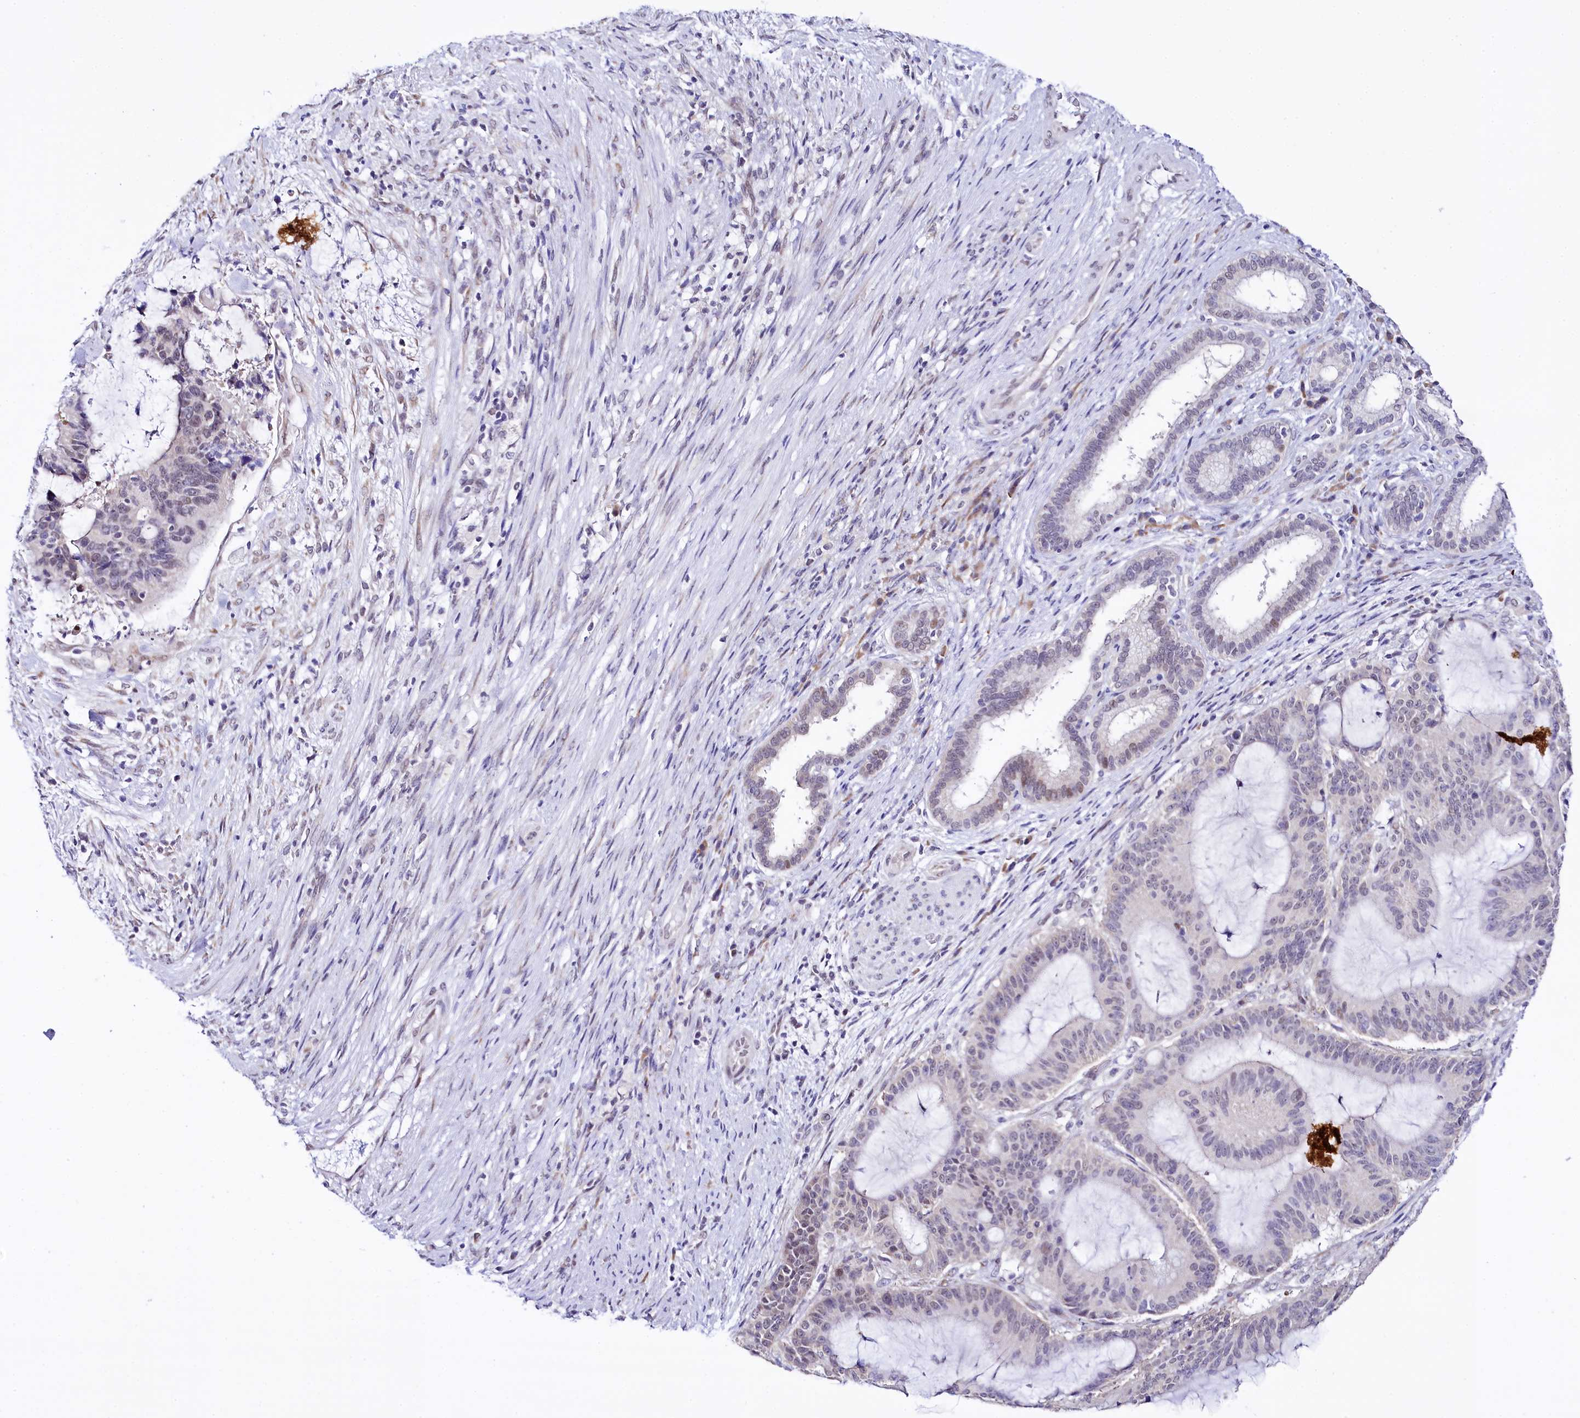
{"staining": {"intensity": "weak", "quantity": "<25%", "location": "nuclear"}, "tissue": "liver cancer", "cell_type": "Tumor cells", "image_type": "cancer", "snomed": [{"axis": "morphology", "description": "Normal tissue, NOS"}, {"axis": "morphology", "description": "Cholangiocarcinoma"}, {"axis": "topography", "description": "Liver"}, {"axis": "topography", "description": "Peripheral nerve tissue"}], "caption": "Immunohistochemical staining of human liver cholangiocarcinoma exhibits no significant expression in tumor cells.", "gene": "SPATS2", "patient": {"sex": "female", "age": 73}}